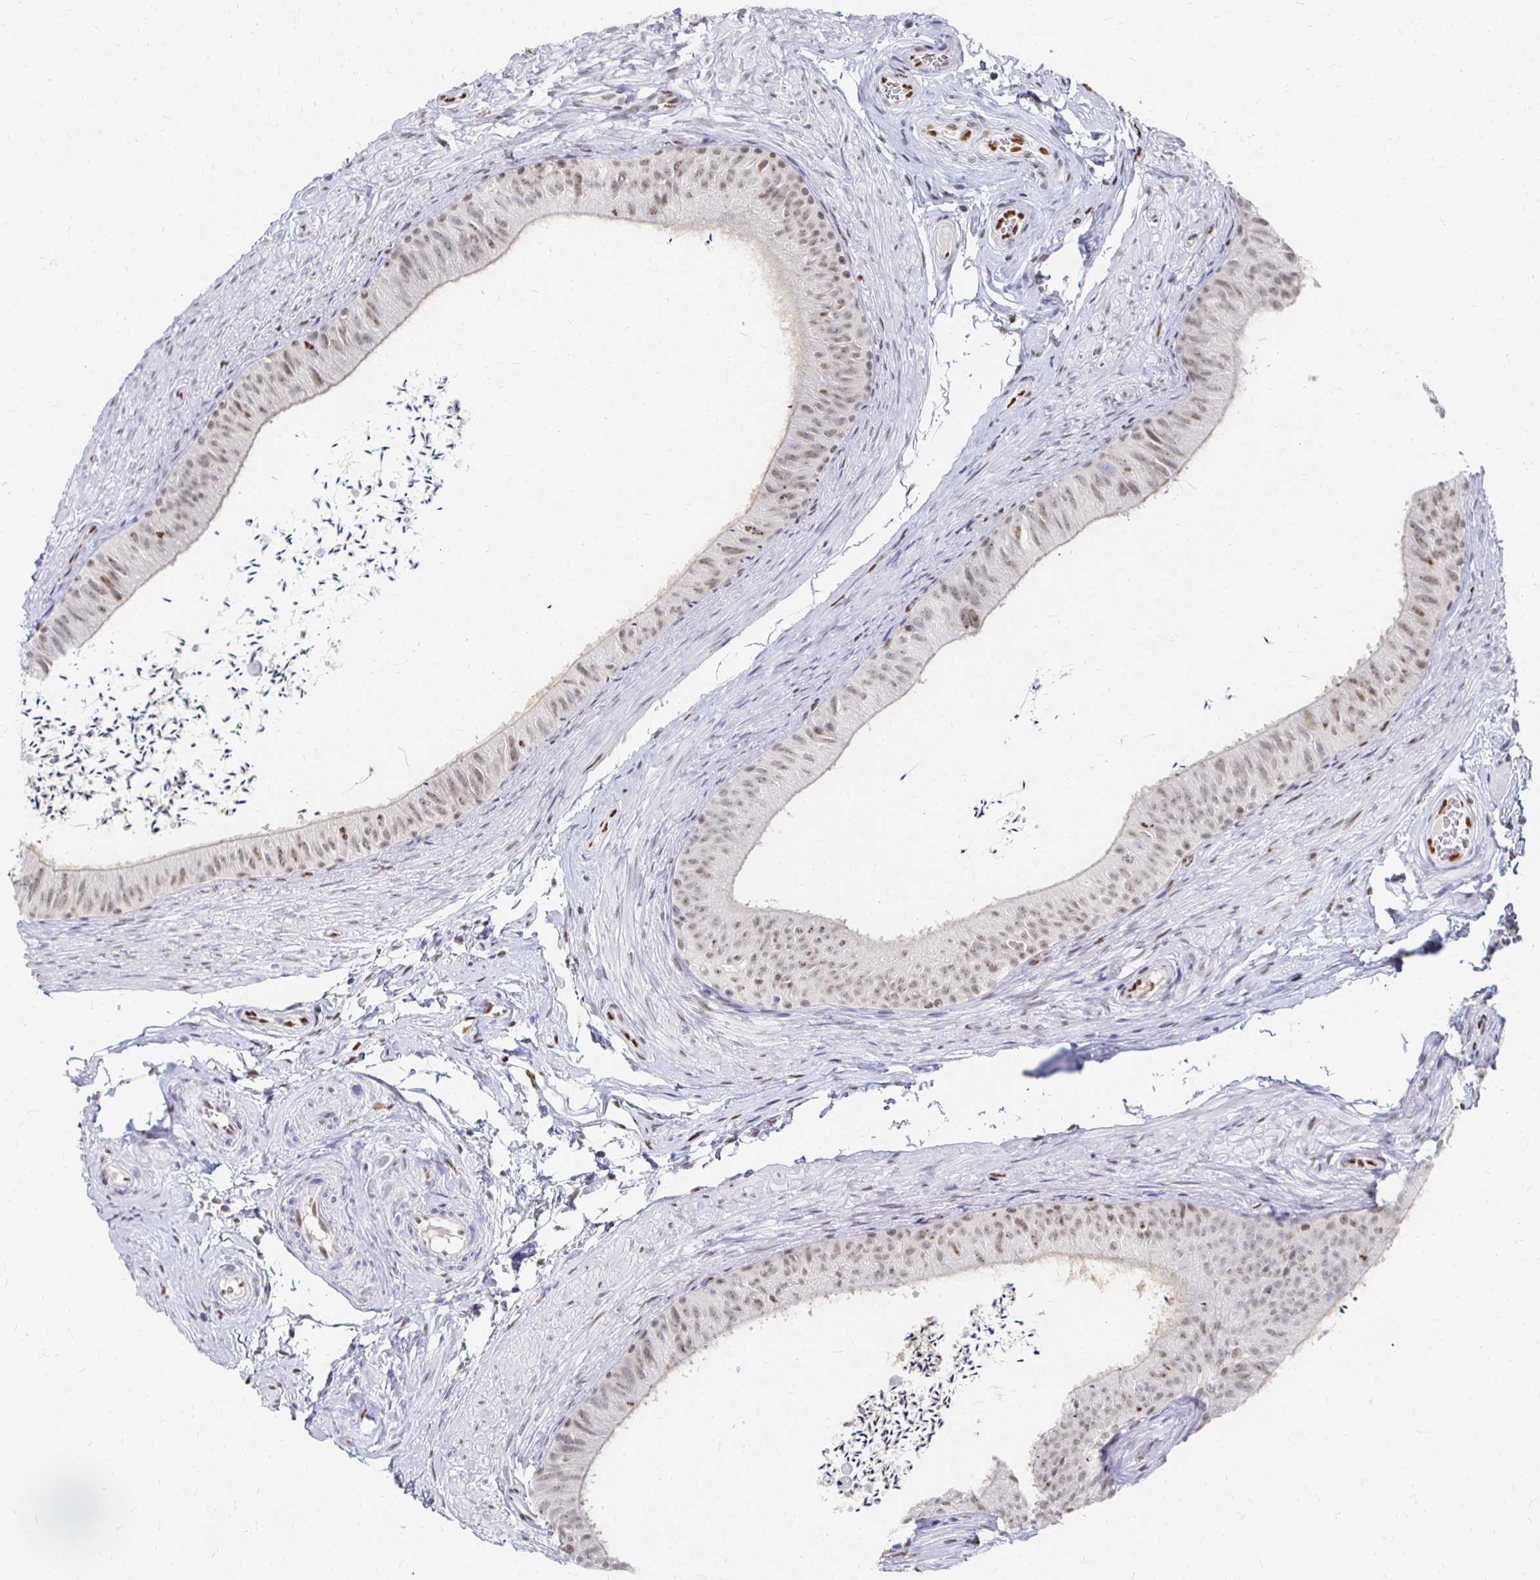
{"staining": {"intensity": "moderate", "quantity": "25%-75%", "location": "nuclear"}, "tissue": "epididymis", "cell_type": "Glandular cells", "image_type": "normal", "snomed": [{"axis": "morphology", "description": "Normal tissue, NOS"}, {"axis": "topography", "description": "Epididymis, spermatic cord, NOS"}, {"axis": "topography", "description": "Epididymis"}, {"axis": "topography", "description": "Peripheral nerve tissue"}], "caption": "High-power microscopy captured an immunohistochemistry histopathology image of normal epididymis, revealing moderate nuclear positivity in approximately 25%-75% of glandular cells. Using DAB (brown) and hematoxylin (blue) stains, captured at high magnification using brightfield microscopy.", "gene": "CLIC3", "patient": {"sex": "male", "age": 29}}